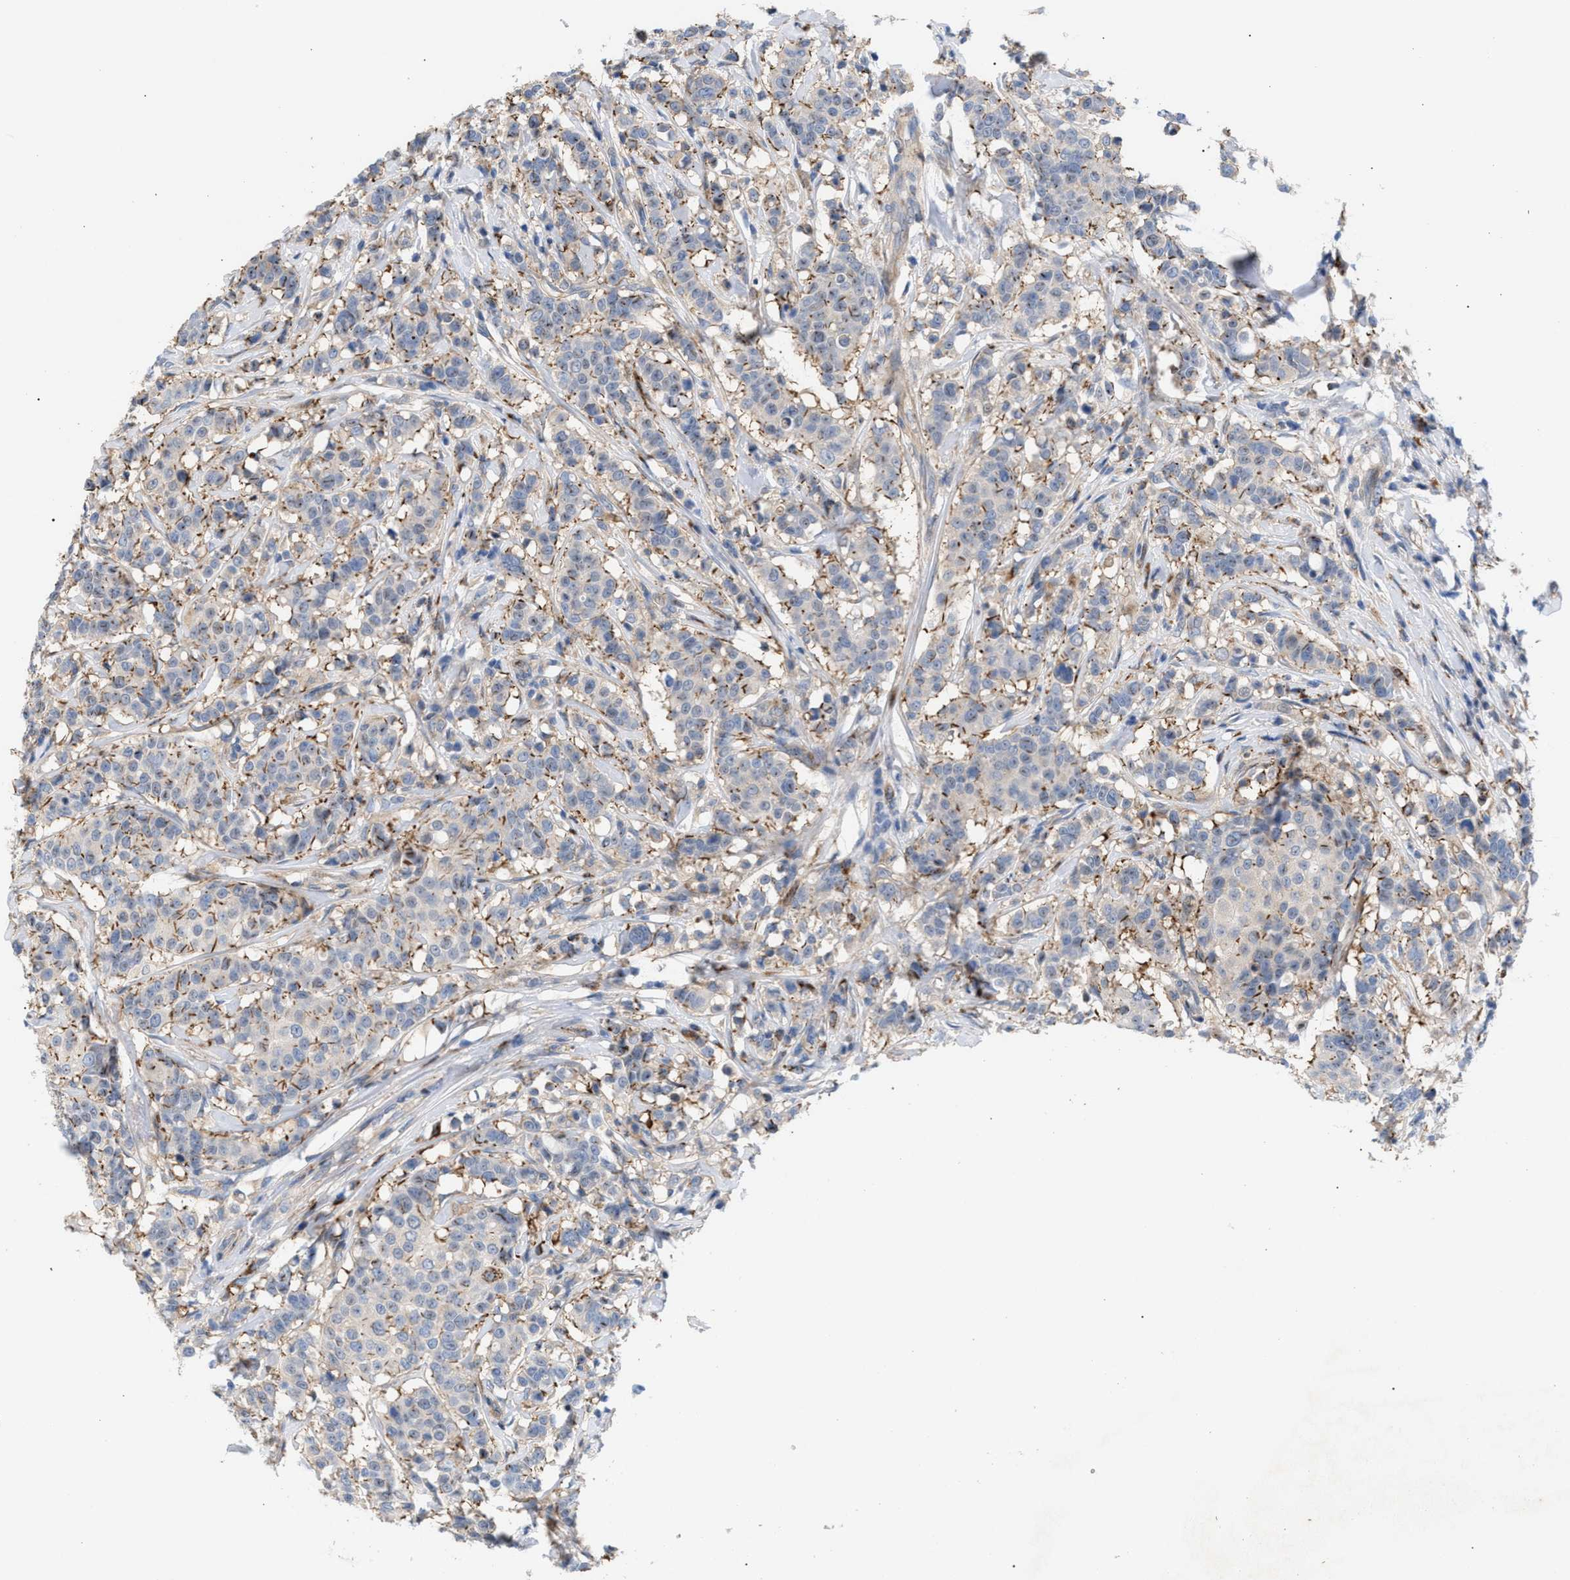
{"staining": {"intensity": "moderate", "quantity": "<25%", "location": "cytoplasmic/membranous"}, "tissue": "breast cancer", "cell_type": "Tumor cells", "image_type": "cancer", "snomed": [{"axis": "morphology", "description": "Duct carcinoma"}, {"axis": "topography", "description": "Breast"}], "caption": "Immunohistochemical staining of breast intraductal carcinoma reveals low levels of moderate cytoplasmic/membranous protein expression in about <25% of tumor cells.", "gene": "MBTD1", "patient": {"sex": "female", "age": 27}}